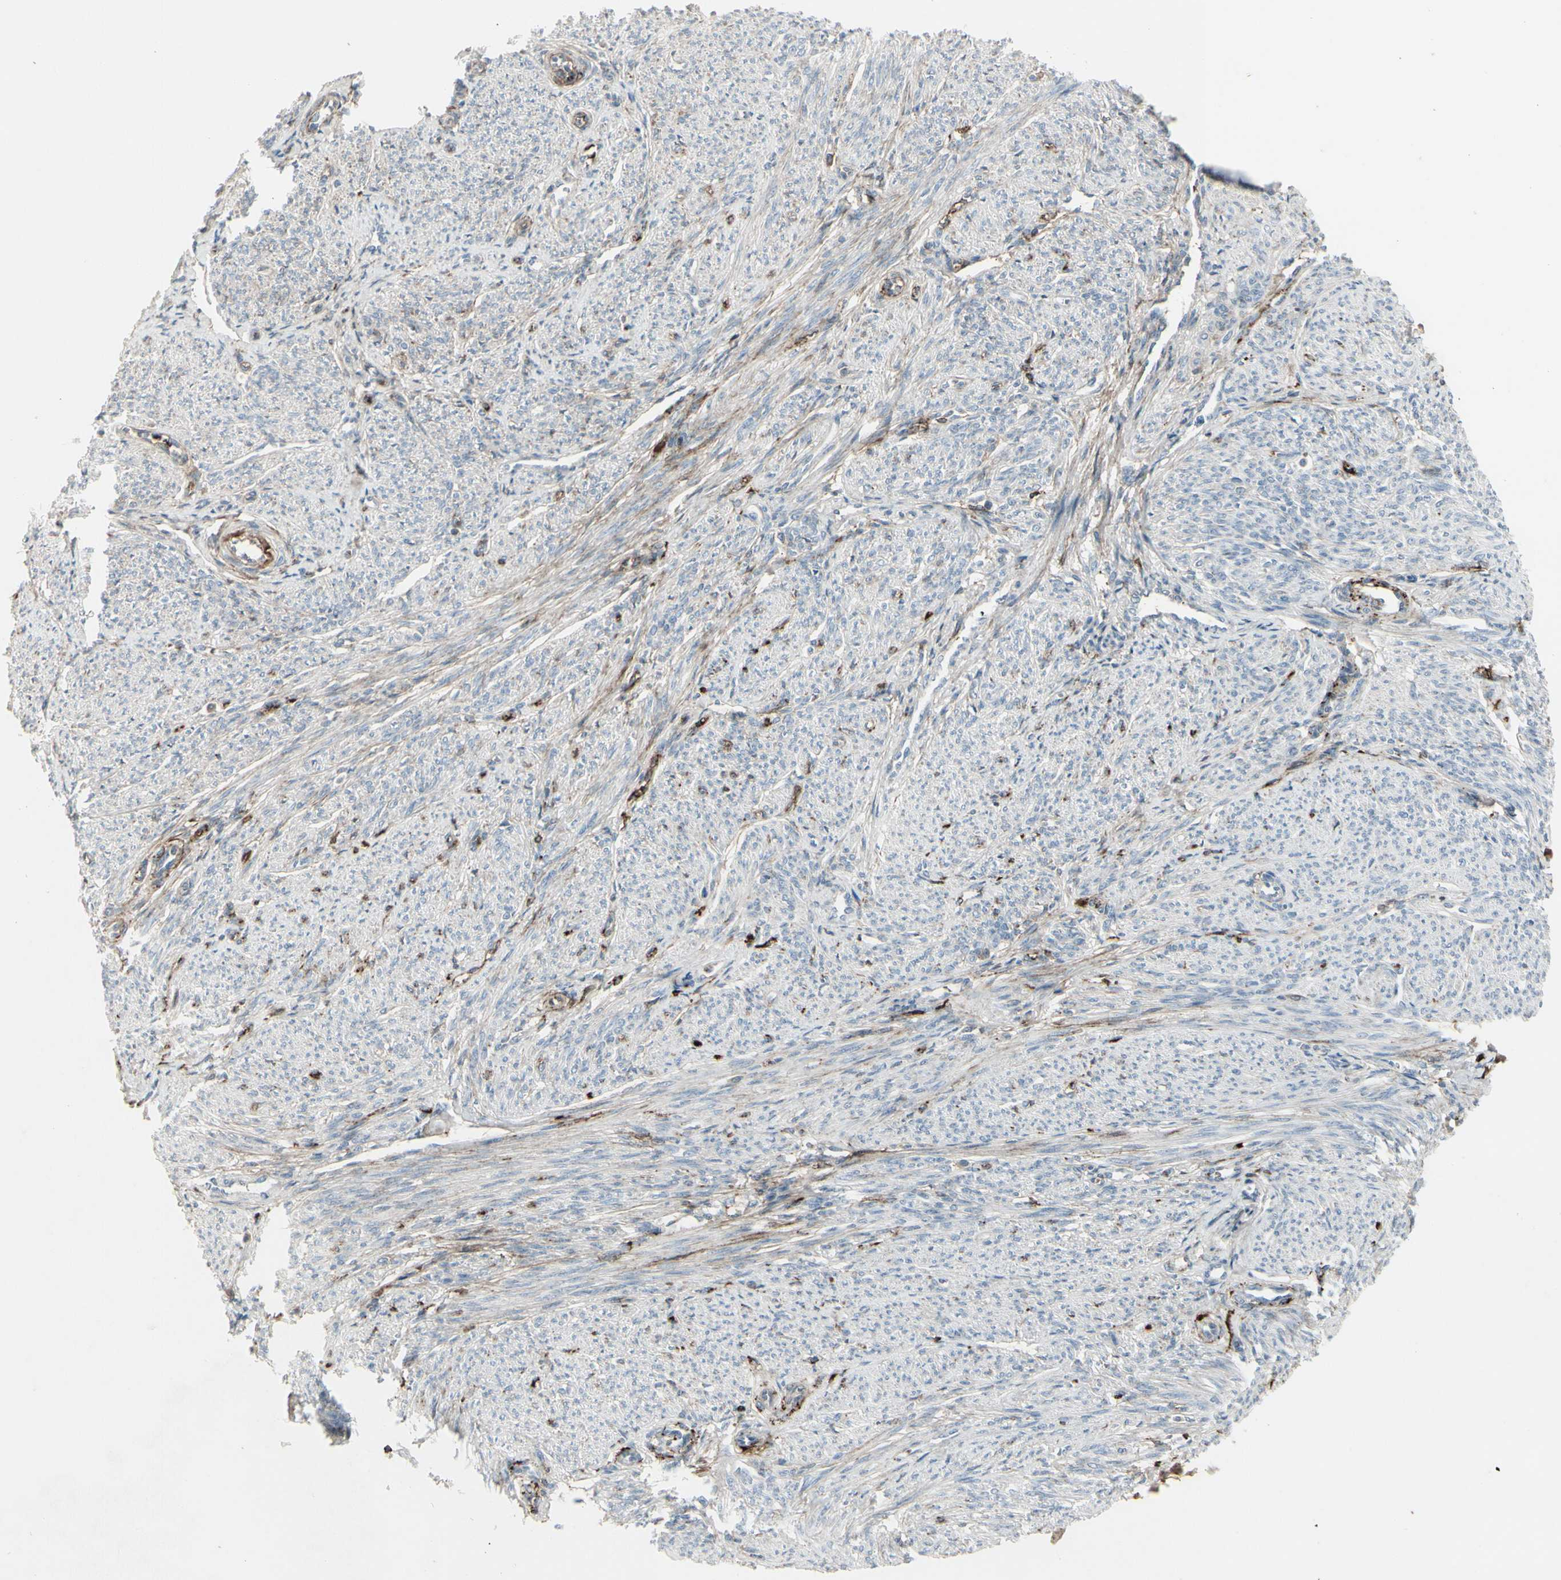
{"staining": {"intensity": "weak", "quantity": "<25%", "location": "cytoplasmic/membranous"}, "tissue": "smooth muscle", "cell_type": "Smooth muscle cells", "image_type": "normal", "snomed": [{"axis": "morphology", "description": "Normal tissue, NOS"}, {"axis": "topography", "description": "Smooth muscle"}], "caption": "An image of smooth muscle stained for a protein reveals no brown staining in smooth muscle cells. (DAB IHC, high magnification).", "gene": "IGHG1", "patient": {"sex": "female", "age": 65}}